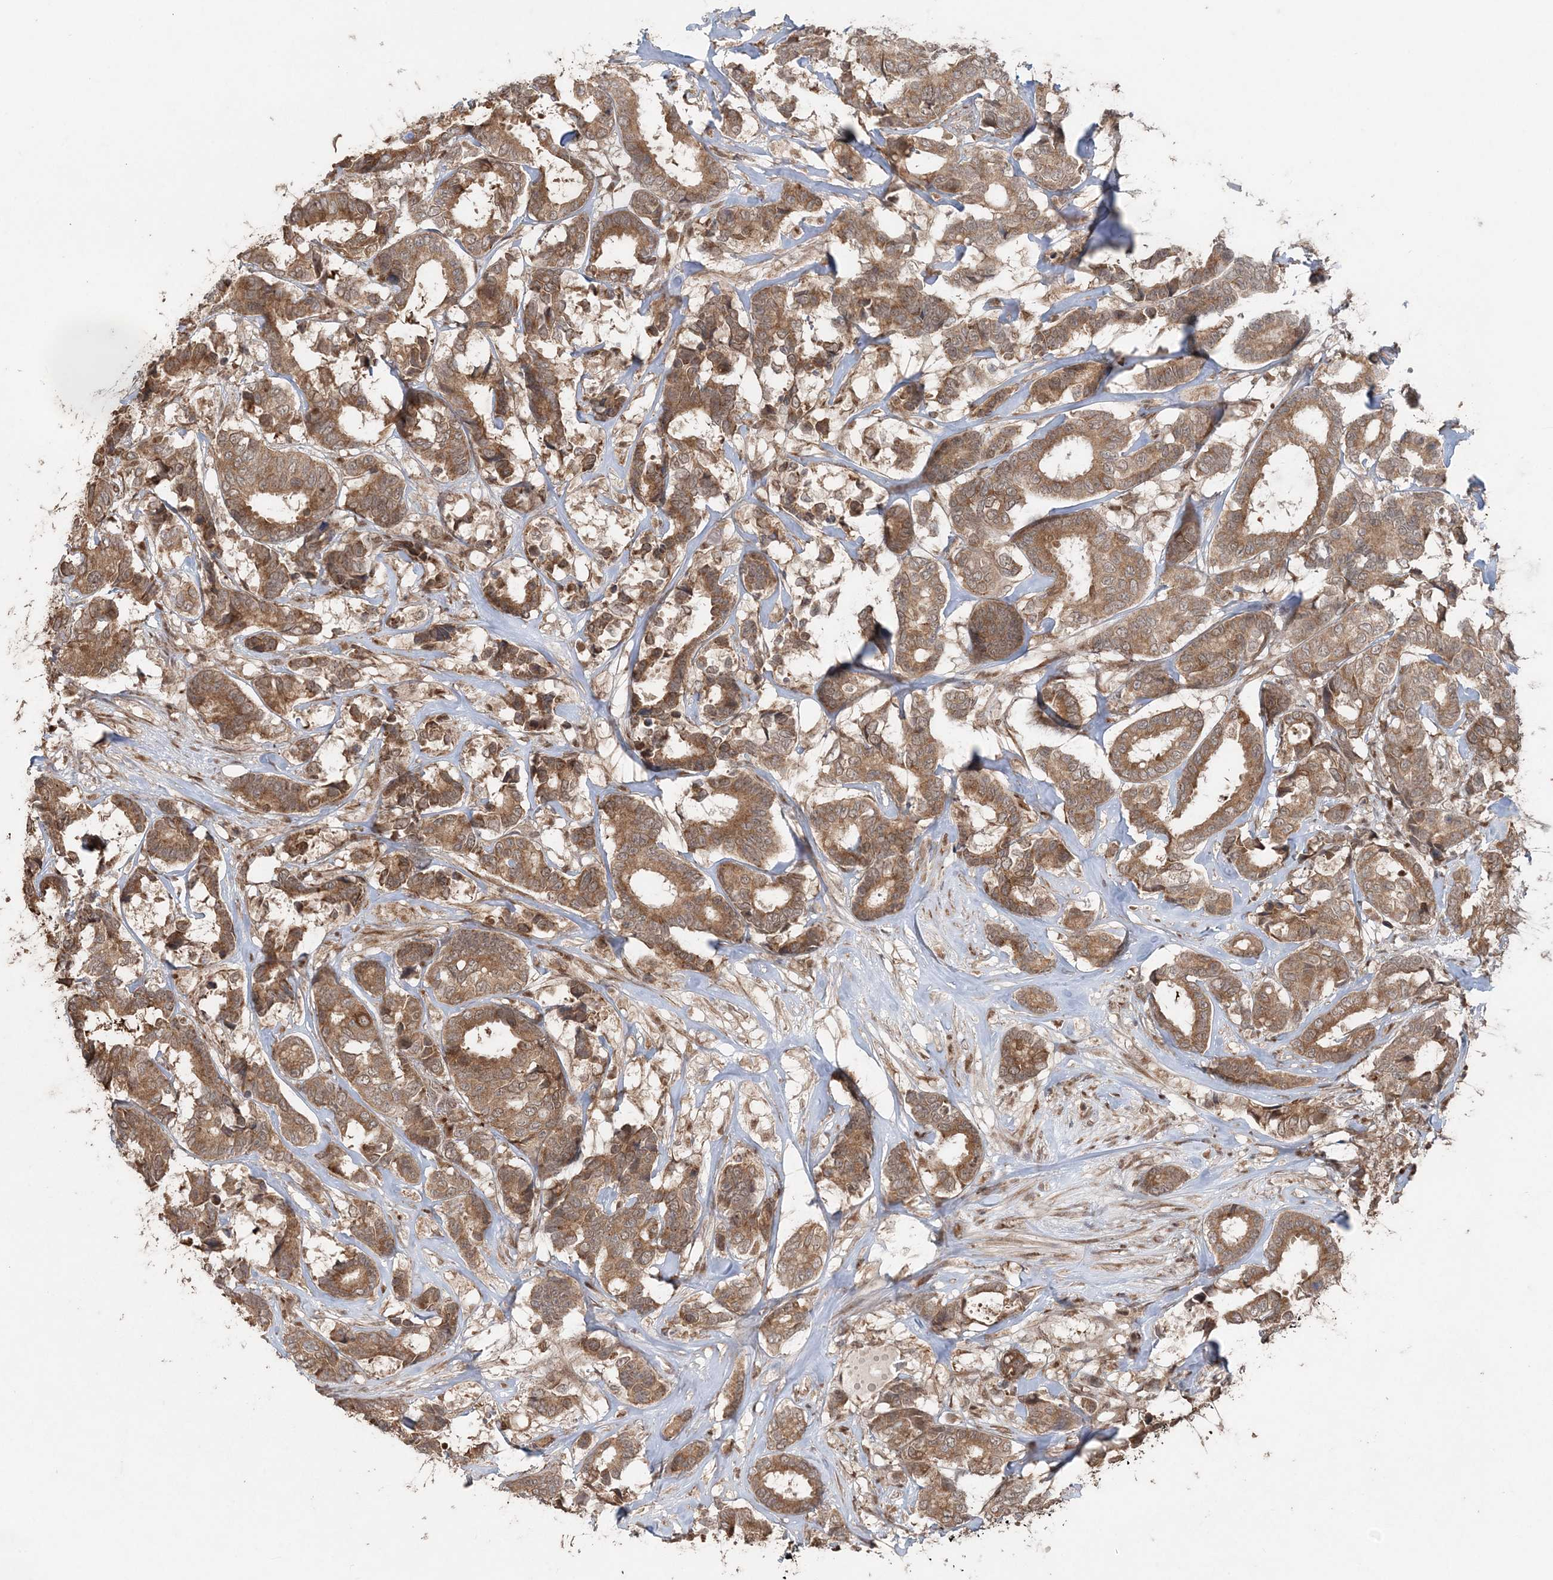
{"staining": {"intensity": "moderate", "quantity": ">75%", "location": "cytoplasmic/membranous"}, "tissue": "breast cancer", "cell_type": "Tumor cells", "image_type": "cancer", "snomed": [{"axis": "morphology", "description": "Duct carcinoma"}, {"axis": "topography", "description": "Breast"}], "caption": "DAB (3,3'-diaminobenzidine) immunohistochemical staining of invasive ductal carcinoma (breast) reveals moderate cytoplasmic/membranous protein staining in about >75% of tumor cells.", "gene": "SLU7", "patient": {"sex": "female", "age": 87}}